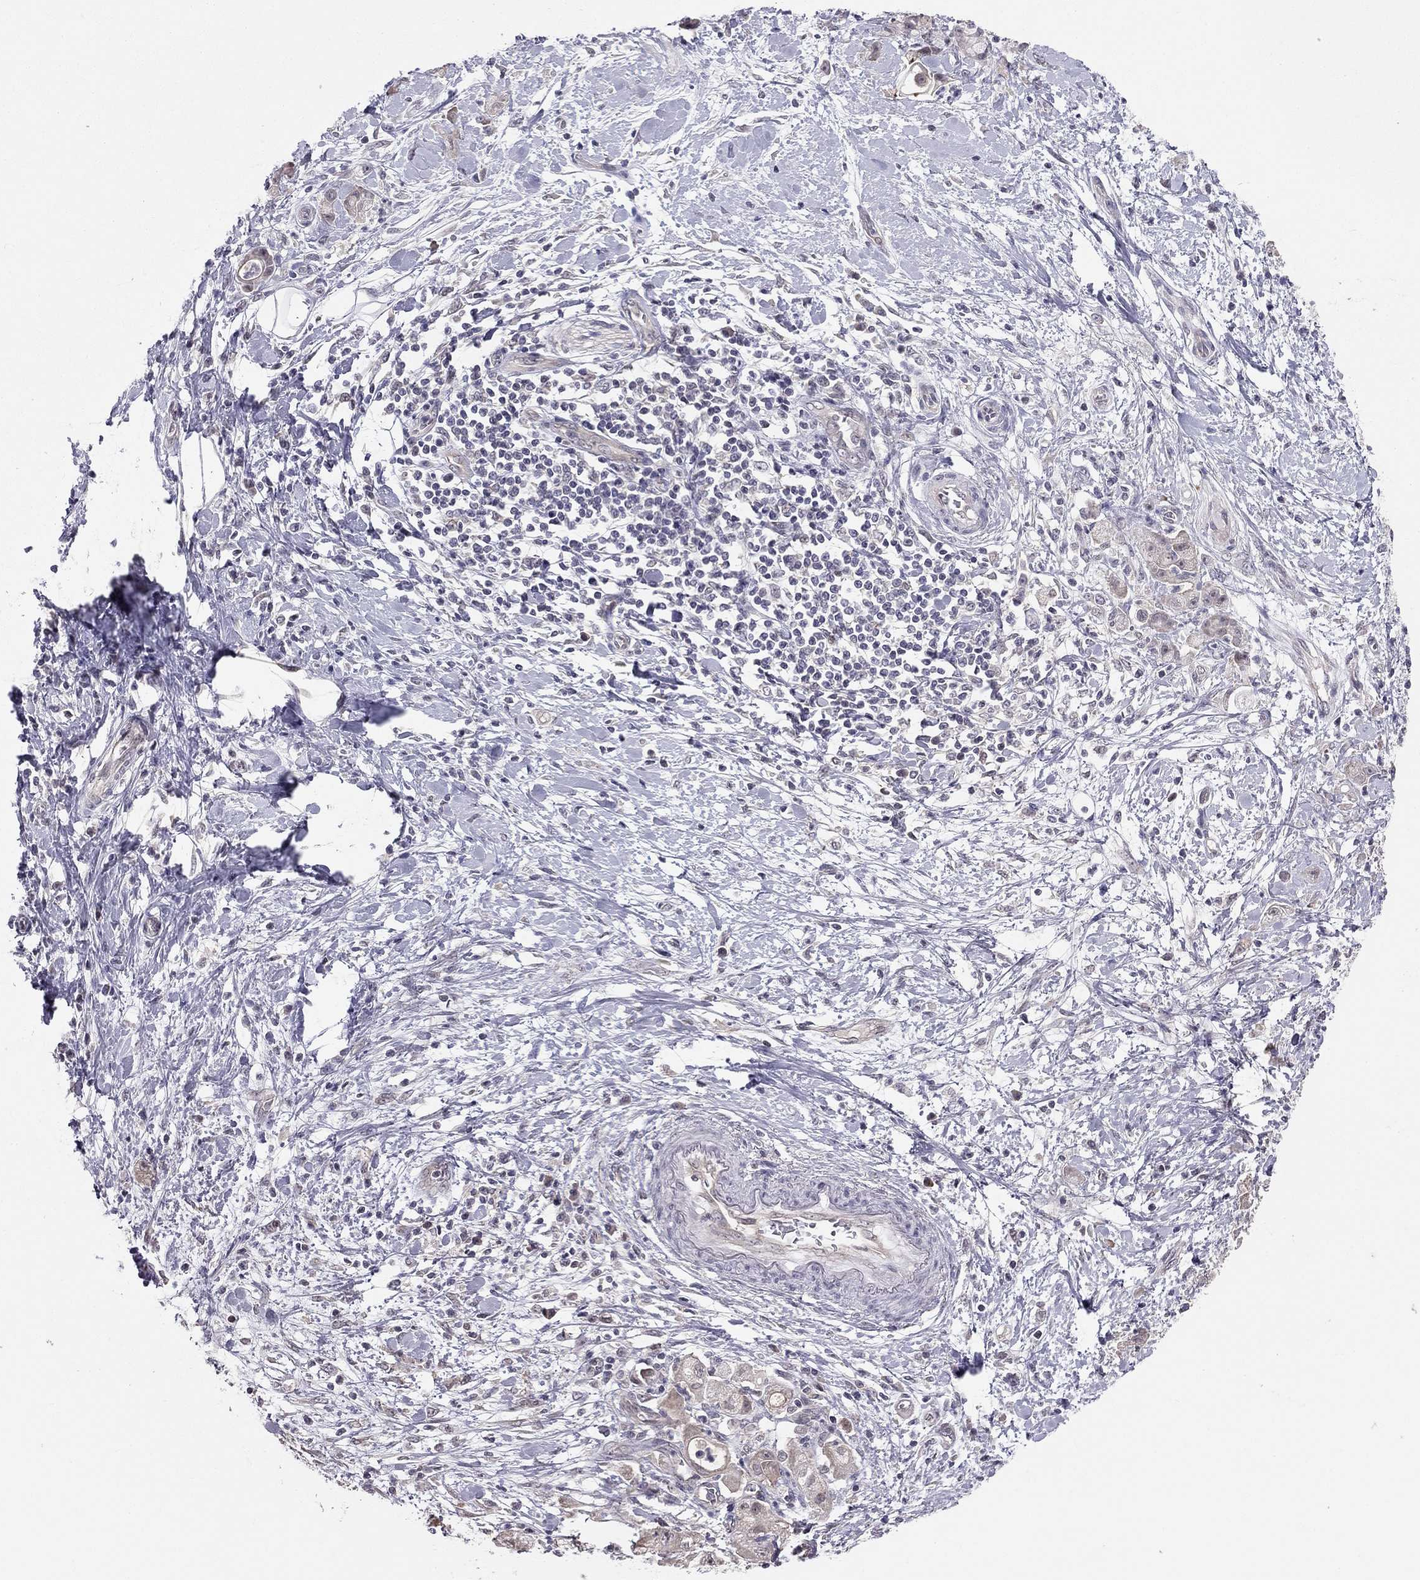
{"staining": {"intensity": "negative", "quantity": "none", "location": "none"}, "tissue": "stomach cancer", "cell_type": "Tumor cells", "image_type": "cancer", "snomed": [{"axis": "morphology", "description": "Adenocarcinoma, NOS"}, {"axis": "topography", "description": "Stomach"}], "caption": "Immunohistochemistry (IHC) image of neoplastic tissue: human stomach cancer stained with DAB reveals no significant protein positivity in tumor cells. Nuclei are stained in blue.", "gene": "HSF2BP", "patient": {"sex": "male", "age": 58}}